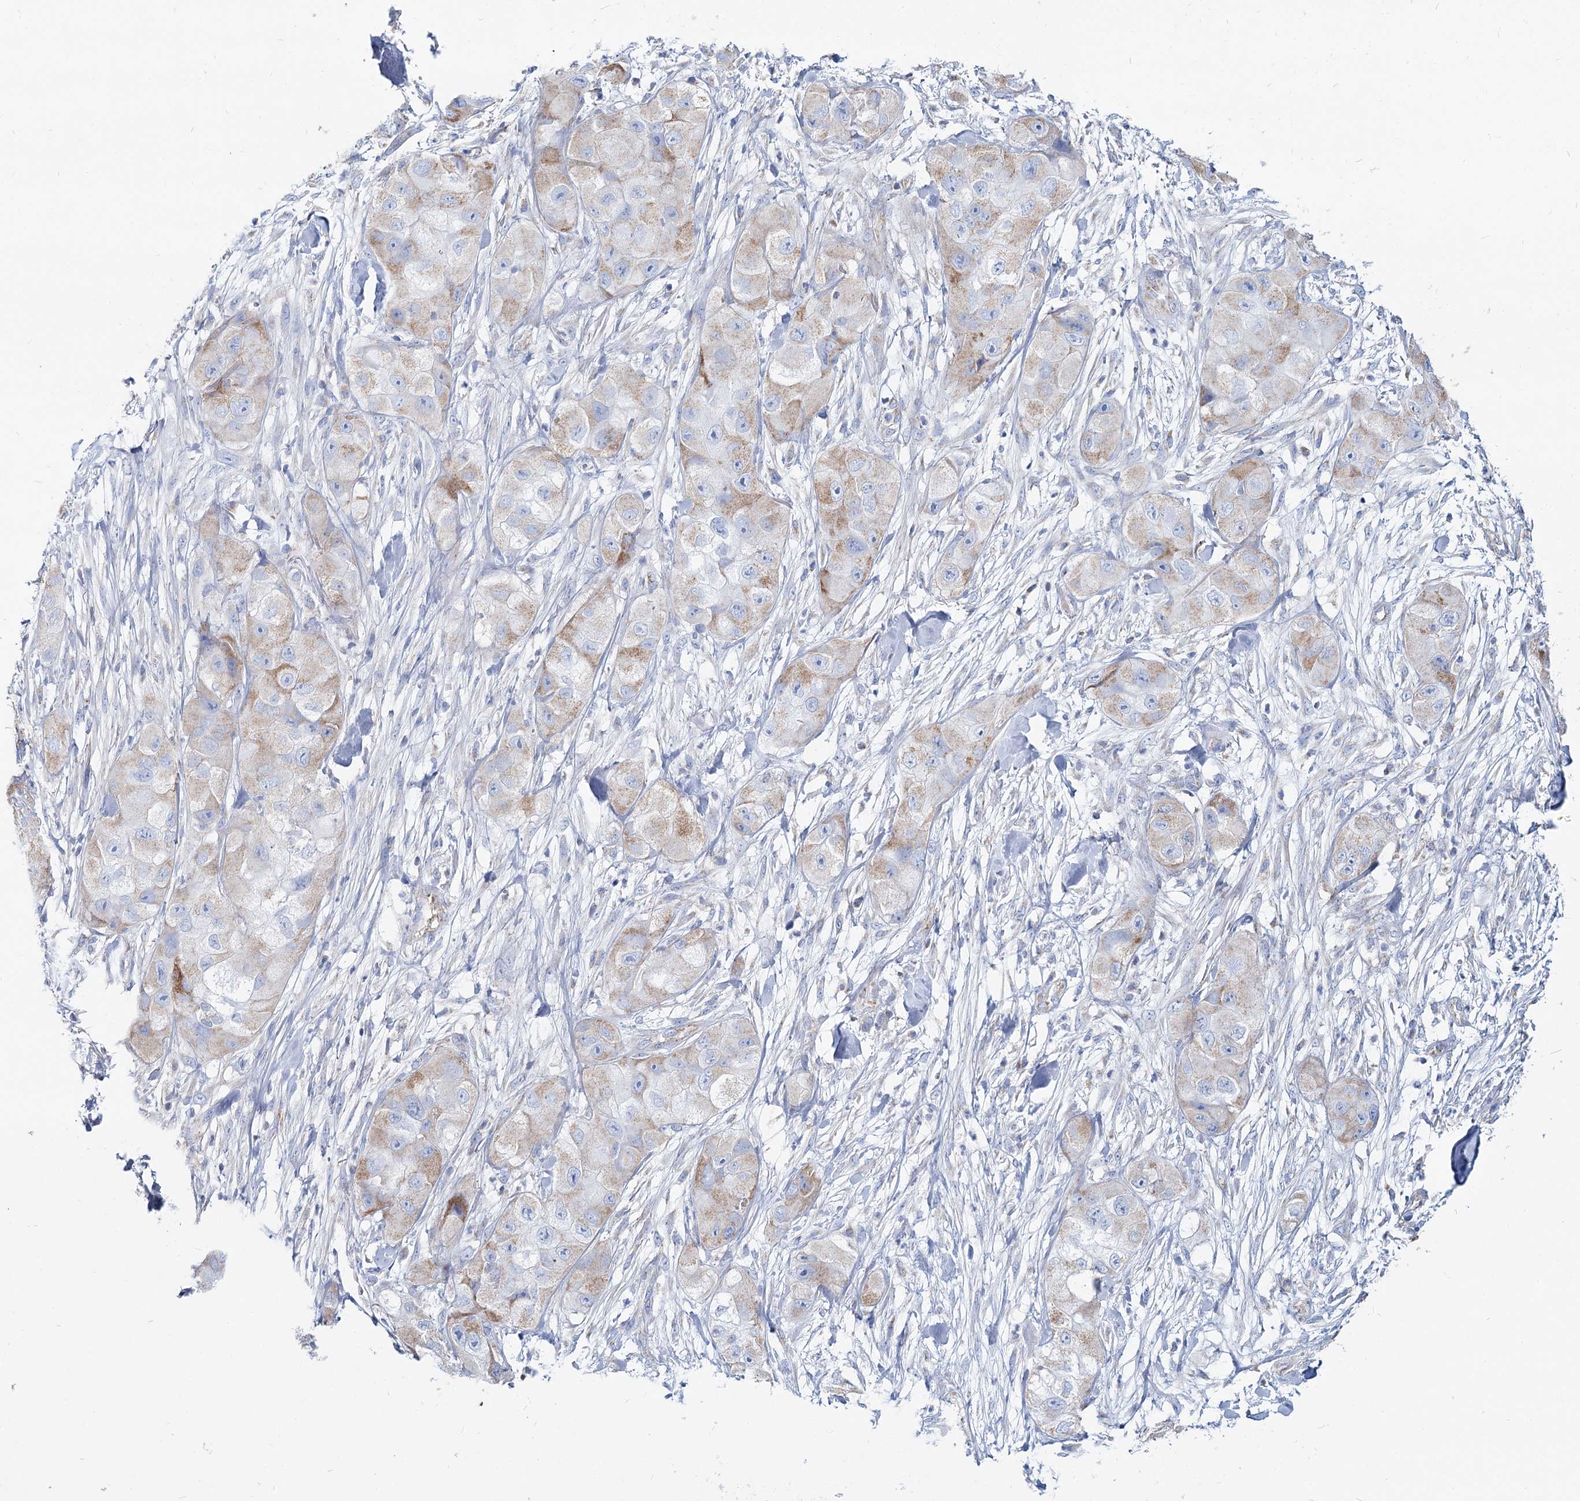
{"staining": {"intensity": "moderate", "quantity": "<25%", "location": "cytoplasmic/membranous"}, "tissue": "skin cancer", "cell_type": "Tumor cells", "image_type": "cancer", "snomed": [{"axis": "morphology", "description": "Squamous cell carcinoma, NOS"}, {"axis": "topography", "description": "Skin"}, {"axis": "topography", "description": "Subcutis"}], "caption": "Immunohistochemistry (IHC) (DAB) staining of skin cancer reveals moderate cytoplasmic/membranous protein expression in approximately <25% of tumor cells. (DAB = brown stain, brightfield microscopy at high magnification).", "gene": "MCCC2", "patient": {"sex": "male", "age": 73}}